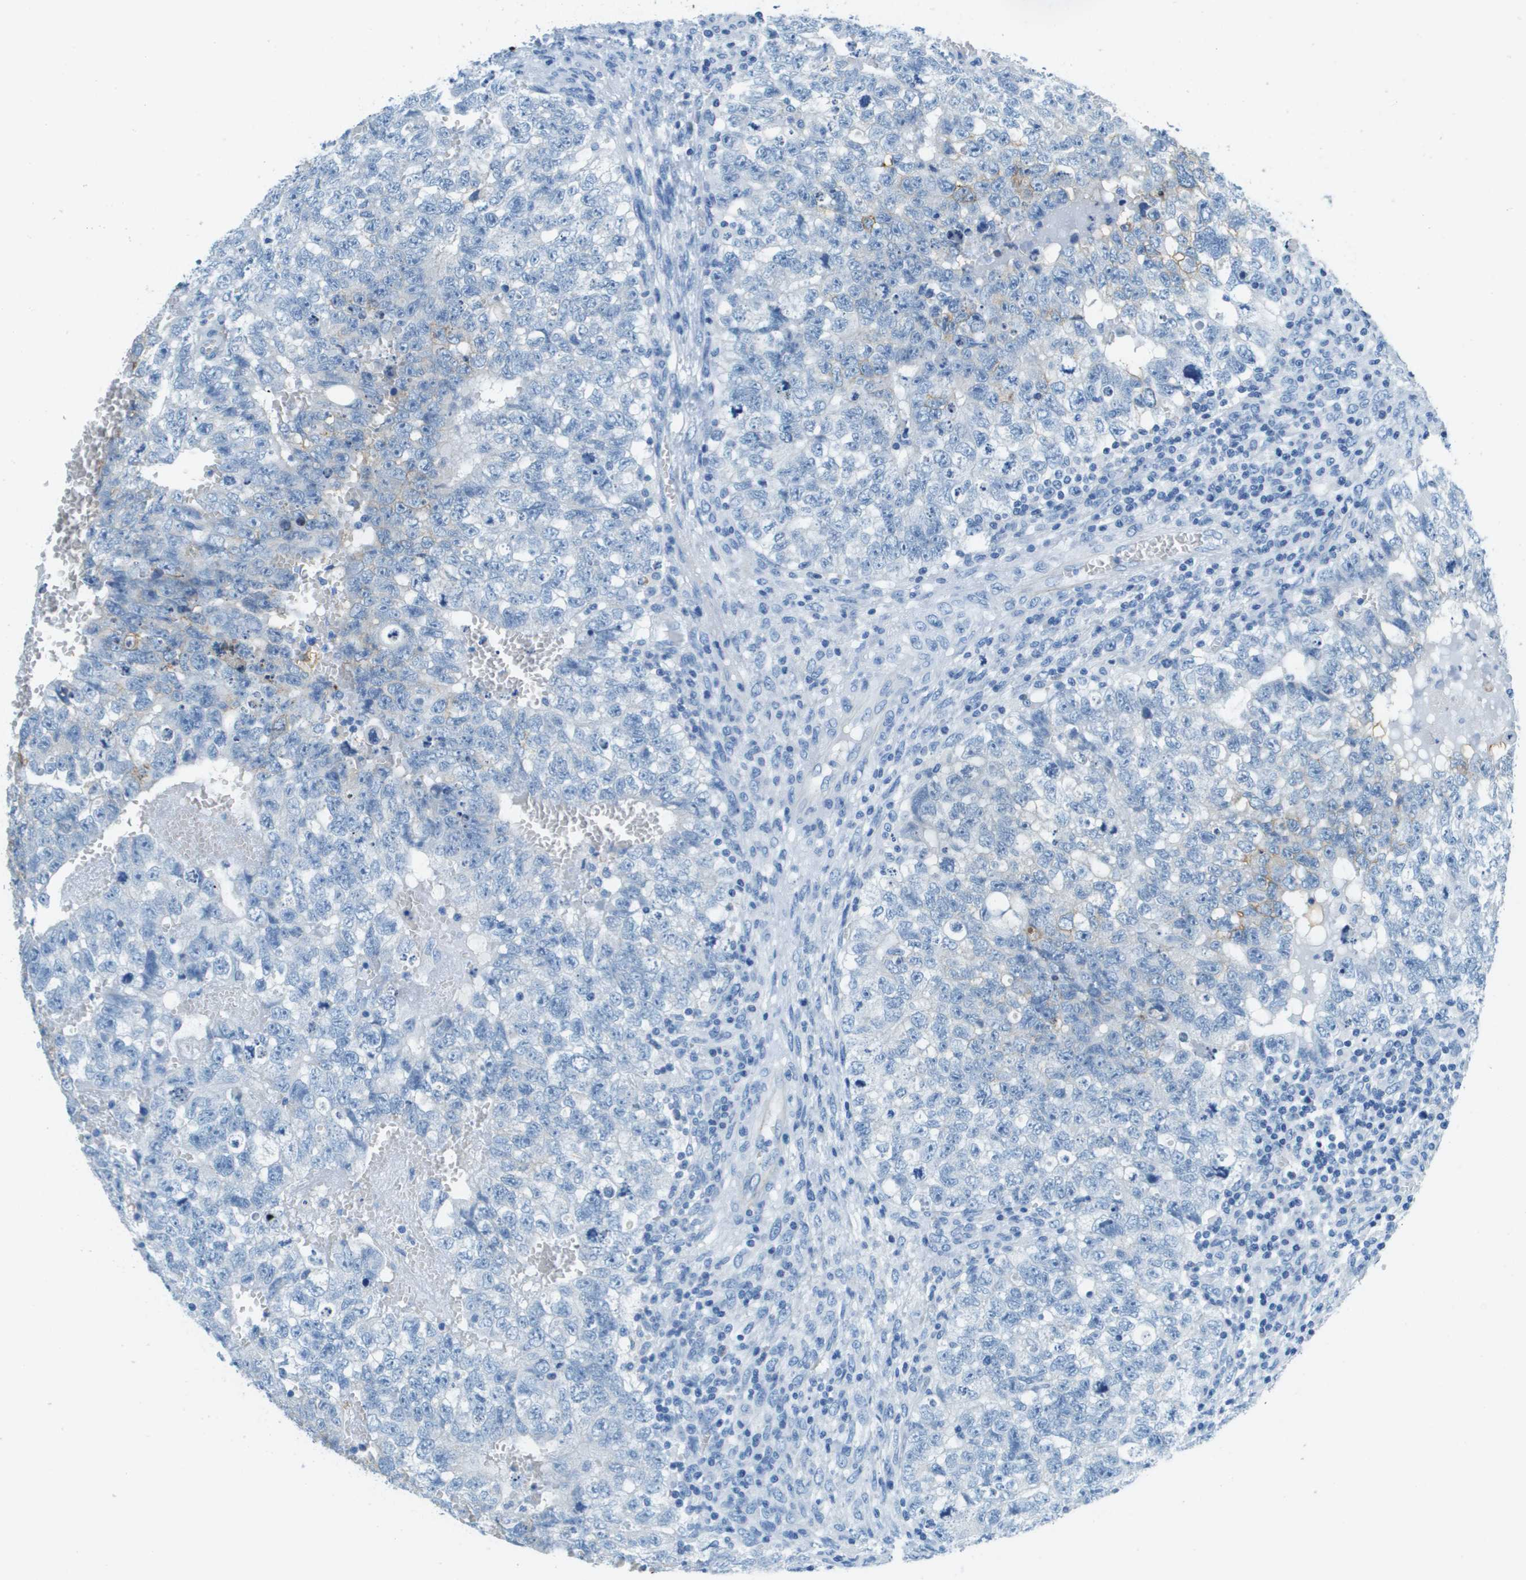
{"staining": {"intensity": "negative", "quantity": "none", "location": "none"}, "tissue": "testis cancer", "cell_type": "Tumor cells", "image_type": "cancer", "snomed": [{"axis": "morphology", "description": "Seminoma, NOS"}, {"axis": "morphology", "description": "Carcinoma, Embryonal, NOS"}, {"axis": "topography", "description": "Testis"}], "caption": "Immunohistochemistry of human seminoma (testis) exhibits no positivity in tumor cells.", "gene": "SLC16A10", "patient": {"sex": "male", "age": 38}}